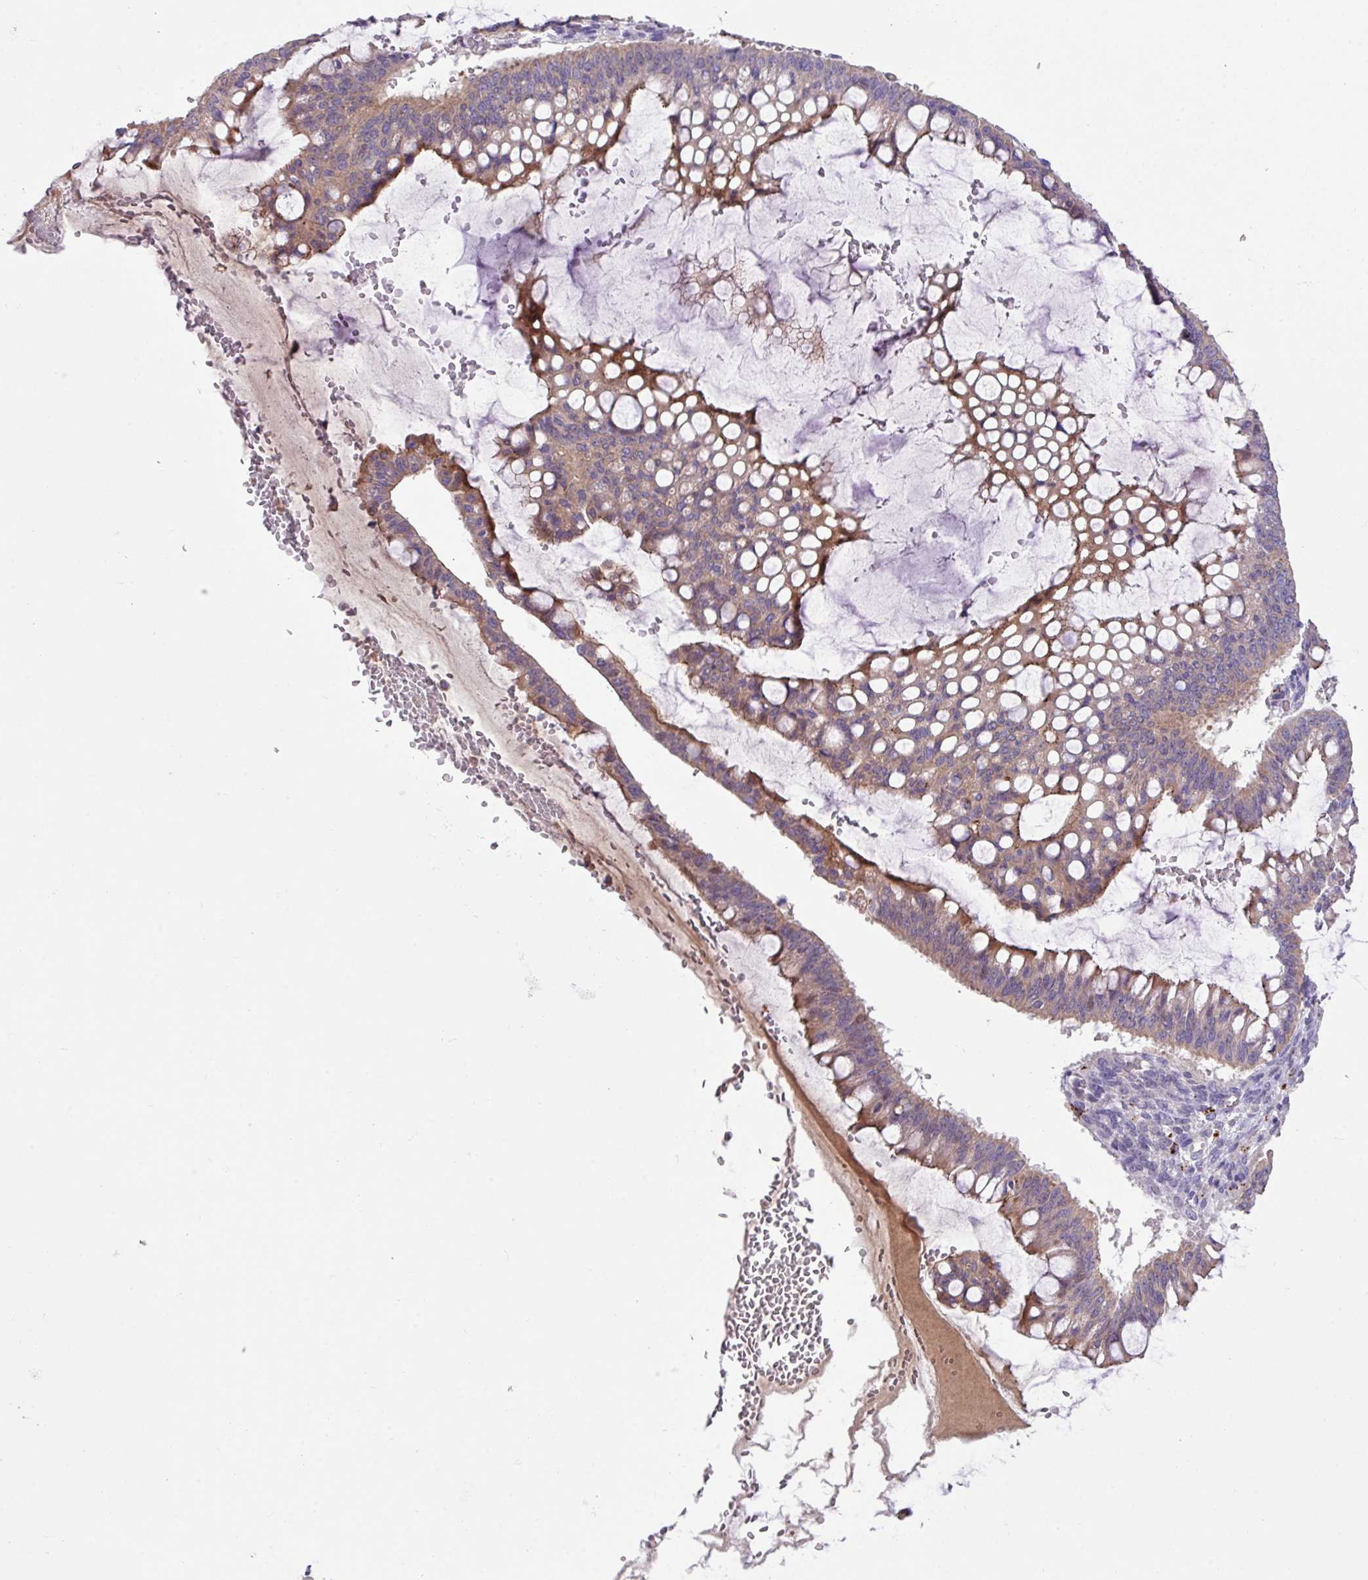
{"staining": {"intensity": "moderate", "quantity": ">75%", "location": "cytoplasmic/membranous"}, "tissue": "ovarian cancer", "cell_type": "Tumor cells", "image_type": "cancer", "snomed": [{"axis": "morphology", "description": "Cystadenocarcinoma, mucinous, NOS"}, {"axis": "topography", "description": "Ovary"}], "caption": "The immunohistochemical stain shows moderate cytoplasmic/membranous expression in tumor cells of mucinous cystadenocarcinoma (ovarian) tissue.", "gene": "IQCJ", "patient": {"sex": "female", "age": 73}}